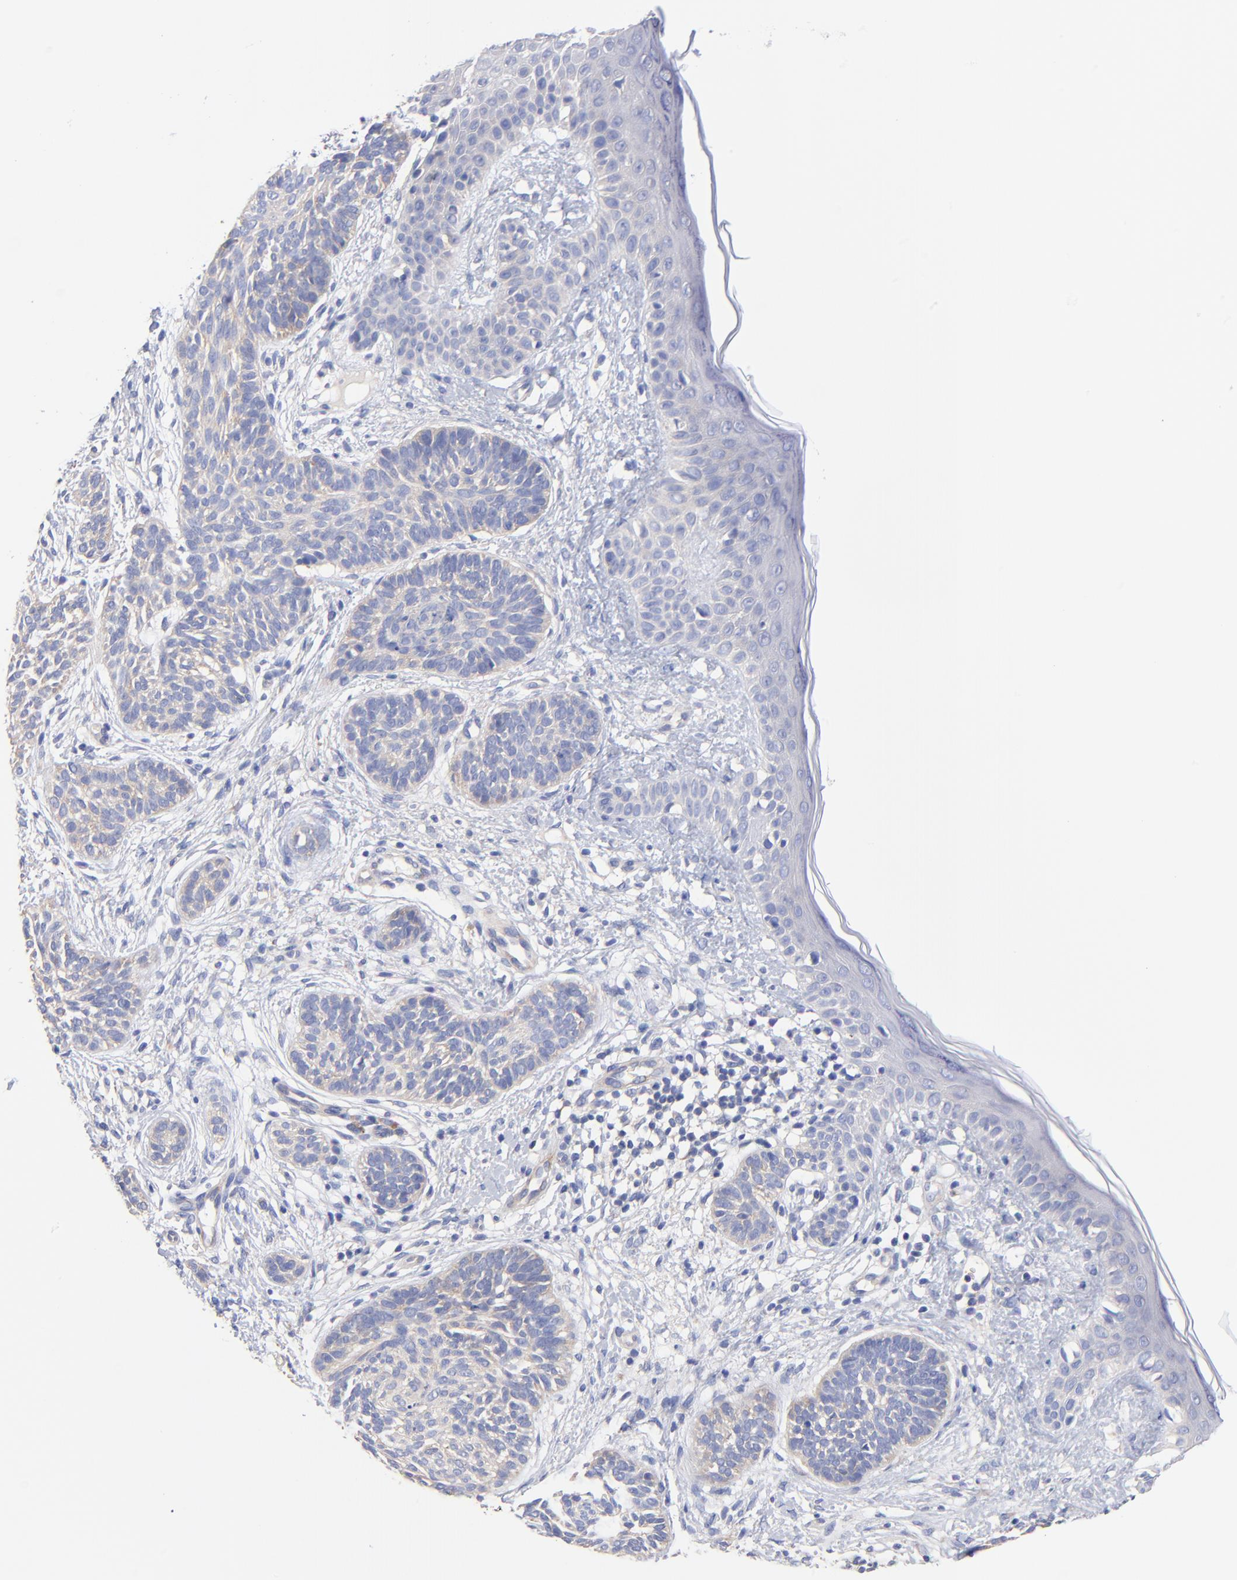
{"staining": {"intensity": "weak", "quantity": ">75%", "location": "cytoplasmic/membranous"}, "tissue": "skin cancer", "cell_type": "Tumor cells", "image_type": "cancer", "snomed": [{"axis": "morphology", "description": "Normal tissue, NOS"}, {"axis": "morphology", "description": "Basal cell carcinoma"}, {"axis": "topography", "description": "Skin"}], "caption": "The photomicrograph exhibits a brown stain indicating the presence of a protein in the cytoplasmic/membranous of tumor cells in skin basal cell carcinoma. The protein of interest is shown in brown color, while the nuclei are stained blue.", "gene": "TNFRSF13C", "patient": {"sex": "male", "age": 63}}